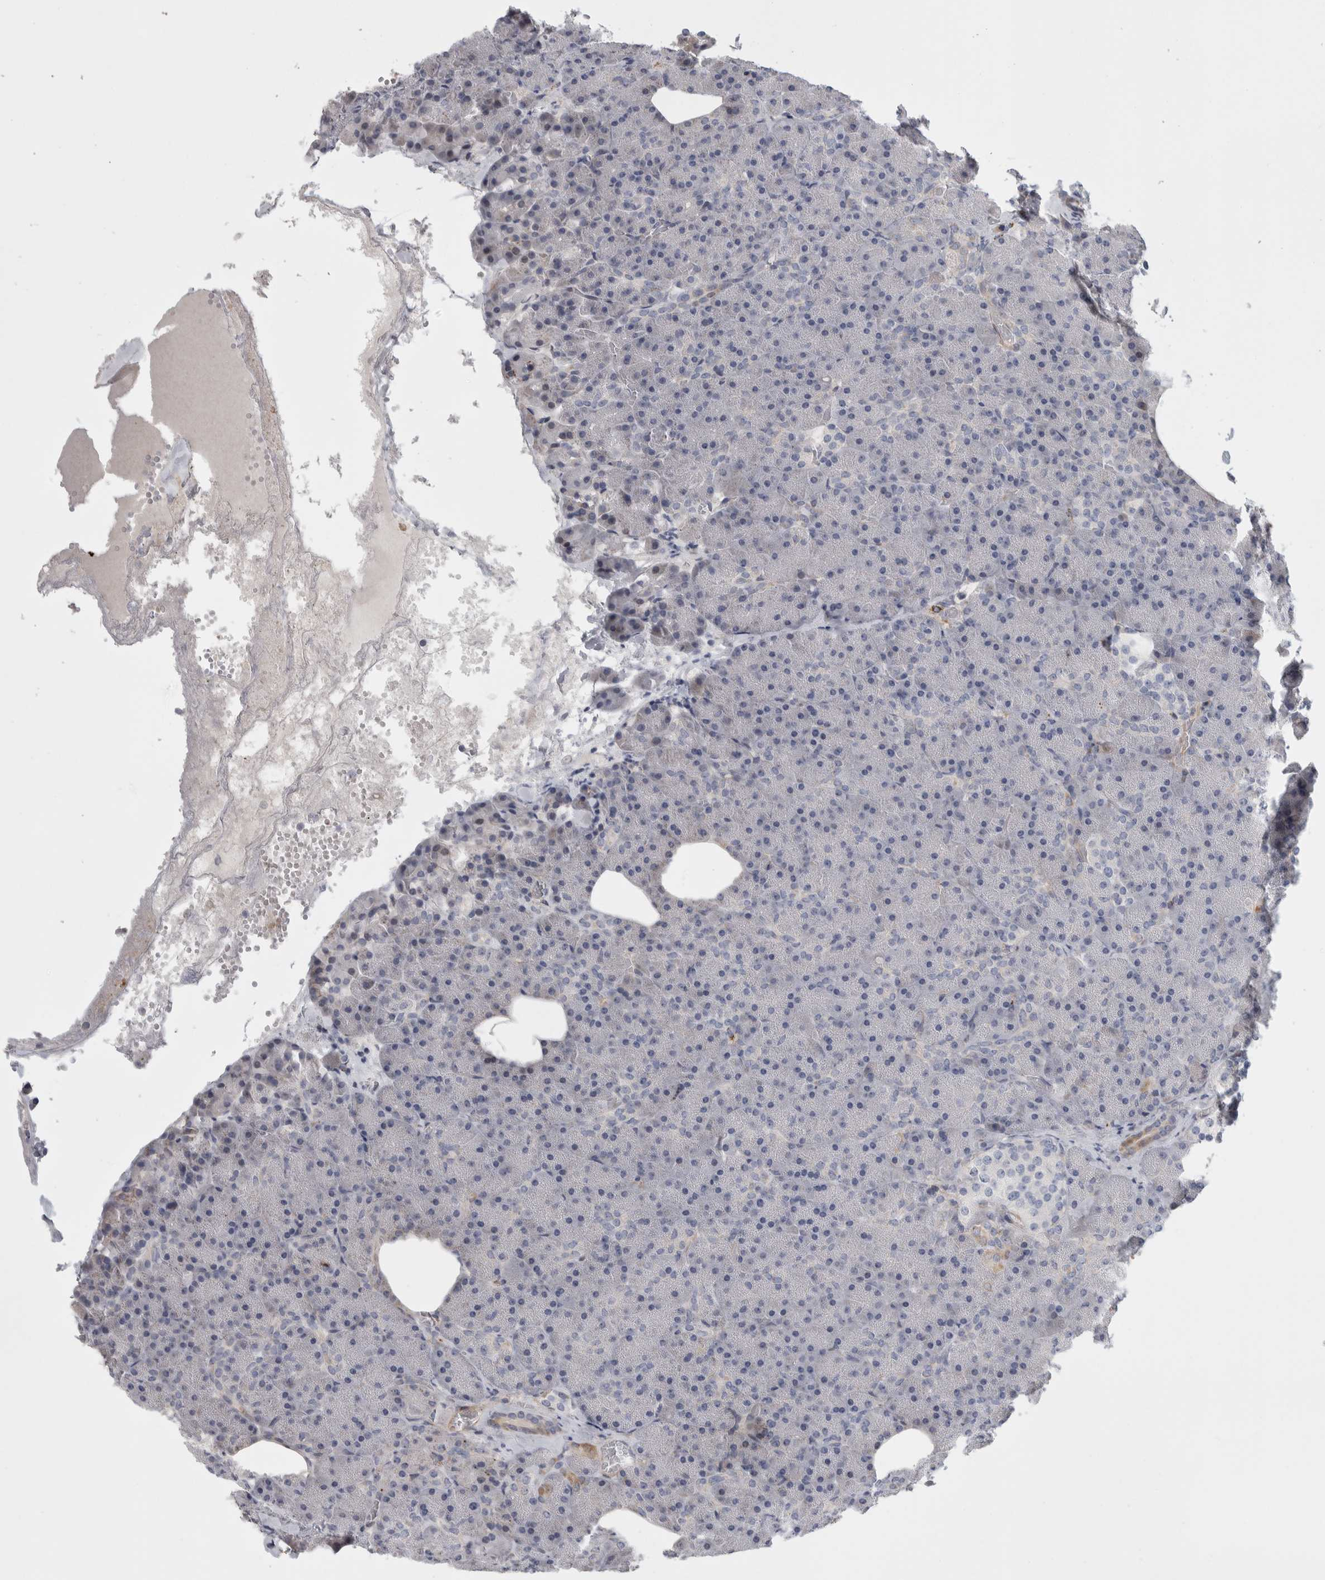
{"staining": {"intensity": "weak", "quantity": "<25%", "location": "cytoplasmic/membranous"}, "tissue": "pancreas", "cell_type": "Exocrine glandular cells", "image_type": "normal", "snomed": [{"axis": "morphology", "description": "Normal tissue, NOS"}, {"axis": "morphology", "description": "Carcinoid, malignant, NOS"}, {"axis": "topography", "description": "Pancreas"}], "caption": "Immunohistochemistry (IHC) photomicrograph of normal human pancreas stained for a protein (brown), which shows no staining in exocrine glandular cells. (Stains: DAB (3,3'-diaminobenzidine) immunohistochemistry with hematoxylin counter stain, Microscopy: brightfield microscopy at high magnification).", "gene": "PSMG3", "patient": {"sex": "female", "age": 35}}